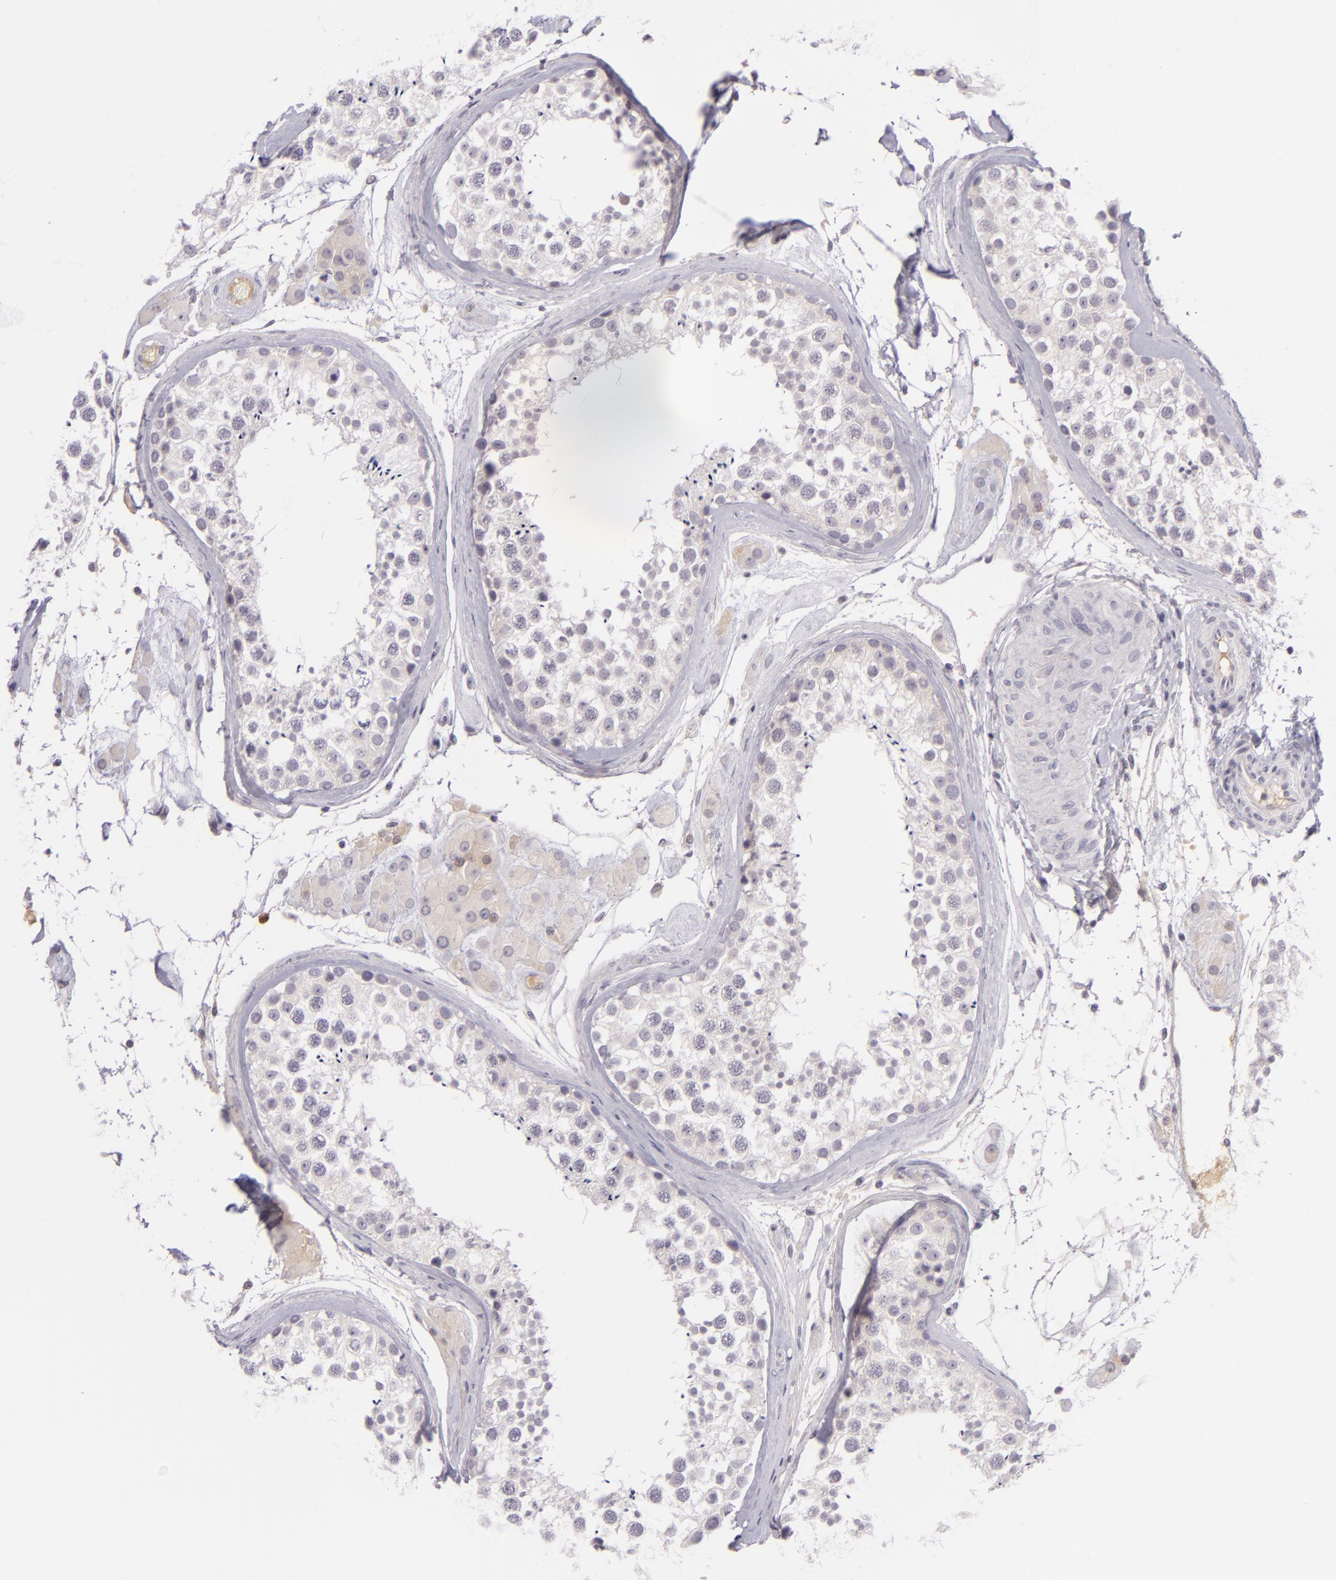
{"staining": {"intensity": "negative", "quantity": "none", "location": "none"}, "tissue": "testis", "cell_type": "Cells in seminiferous ducts", "image_type": "normal", "snomed": [{"axis": "morphology", "description": "Normal tissue, NOS"}, {"axis": "topography", "description": "Testis"}], "caption": "Photomicrograph shows no significant protein positivity in cells in seminiferous ducts of benign testis.", "gene": "DAG1", "patient": {"sex": "male", "age": 46}}